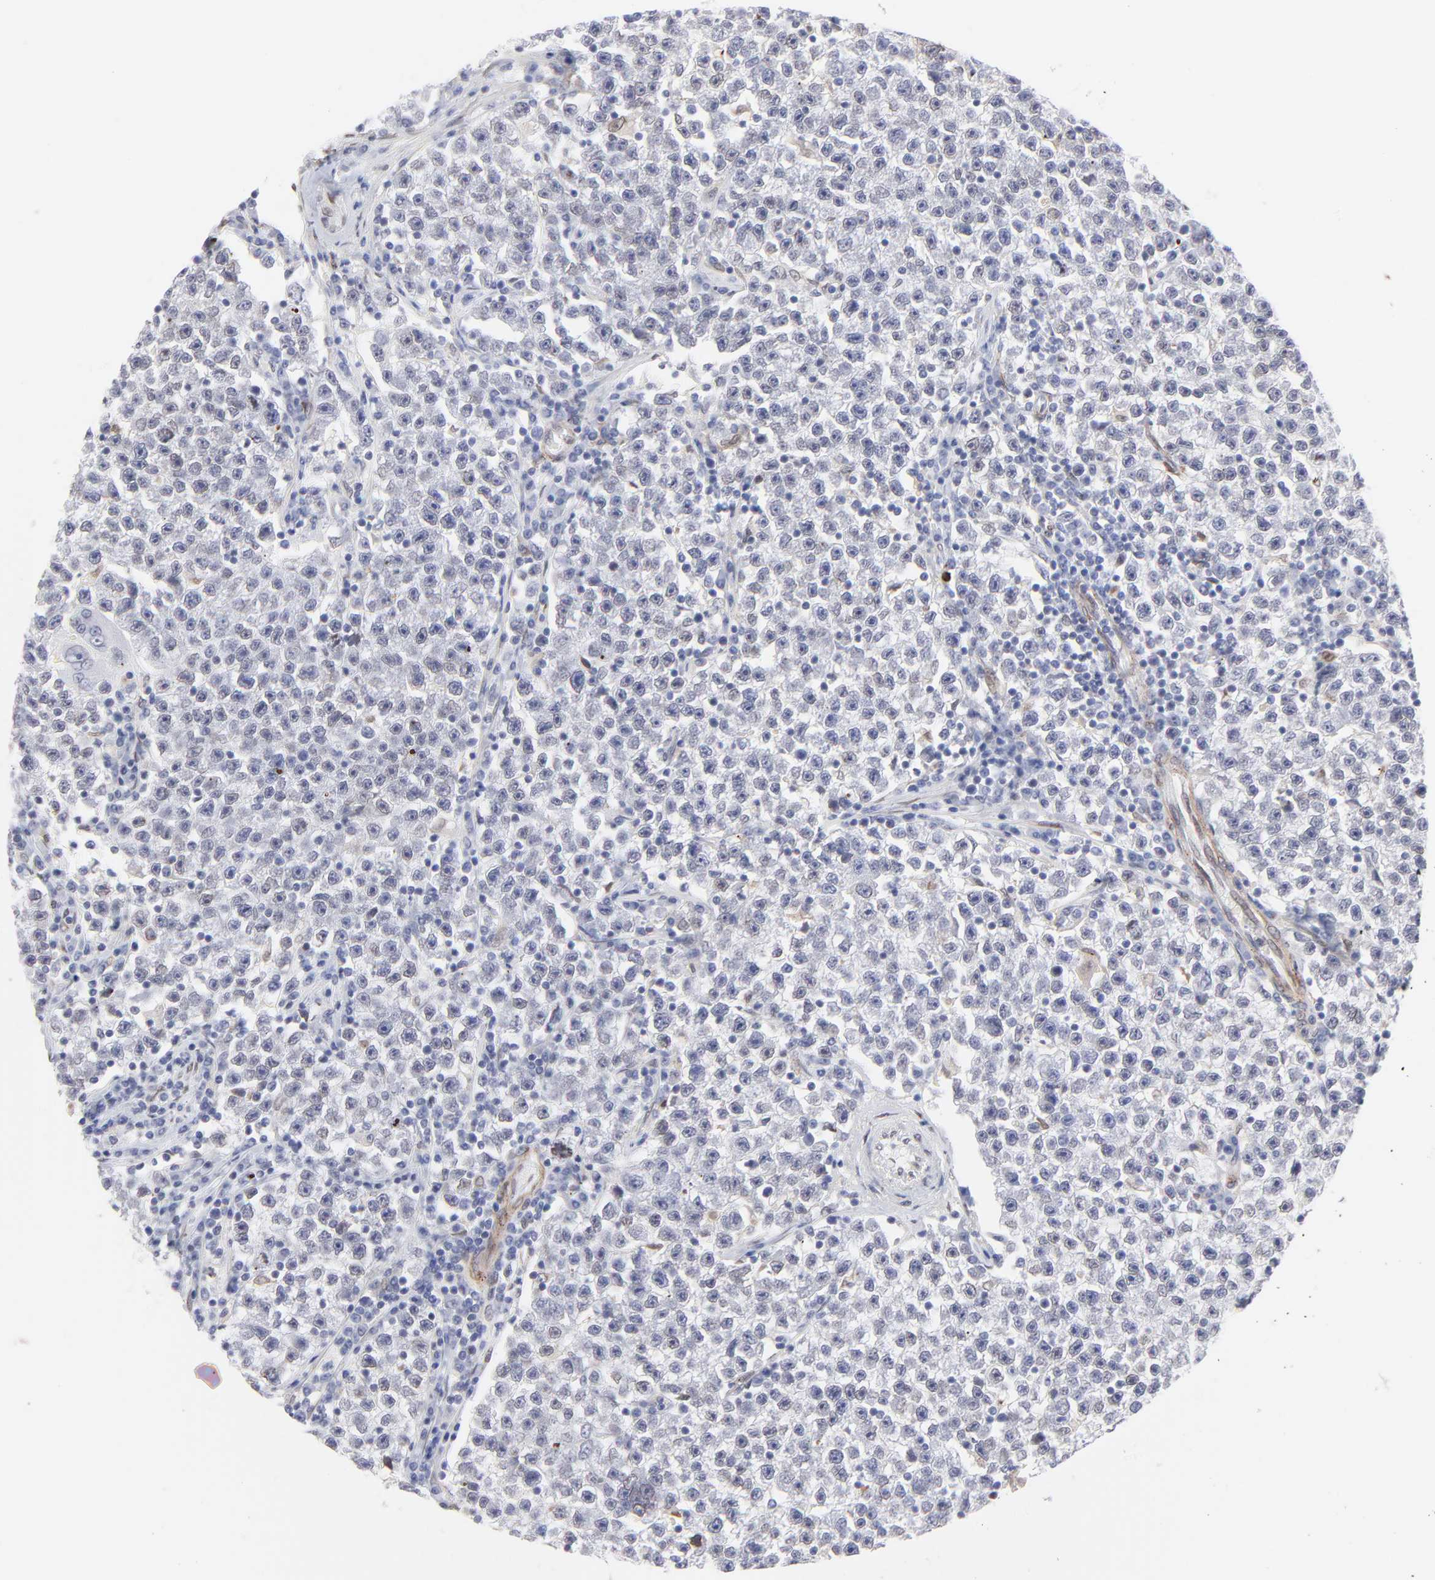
{"staining": {"intensity": "negative", "quantity": "none", "location": "none"}, "tissue": "testis cancer", "cell_type": "Tumor cells", "image_type": "cancer", "snomed": [{"axis": "morphology", "description": "Seminoma, NOS"}, {"axis": "topography", "description": "Testis"}], "caption": "The IHC image has no significant positivity in tumor cells of testis cancer (seminoma) tissue. (Stains: DAB IHC with hematoxylin counter stain, Microscopy: brightfield microscopy at high magnification).", "gene": "PDGFRB", "patient": {"sex": "male", "age": 22}}